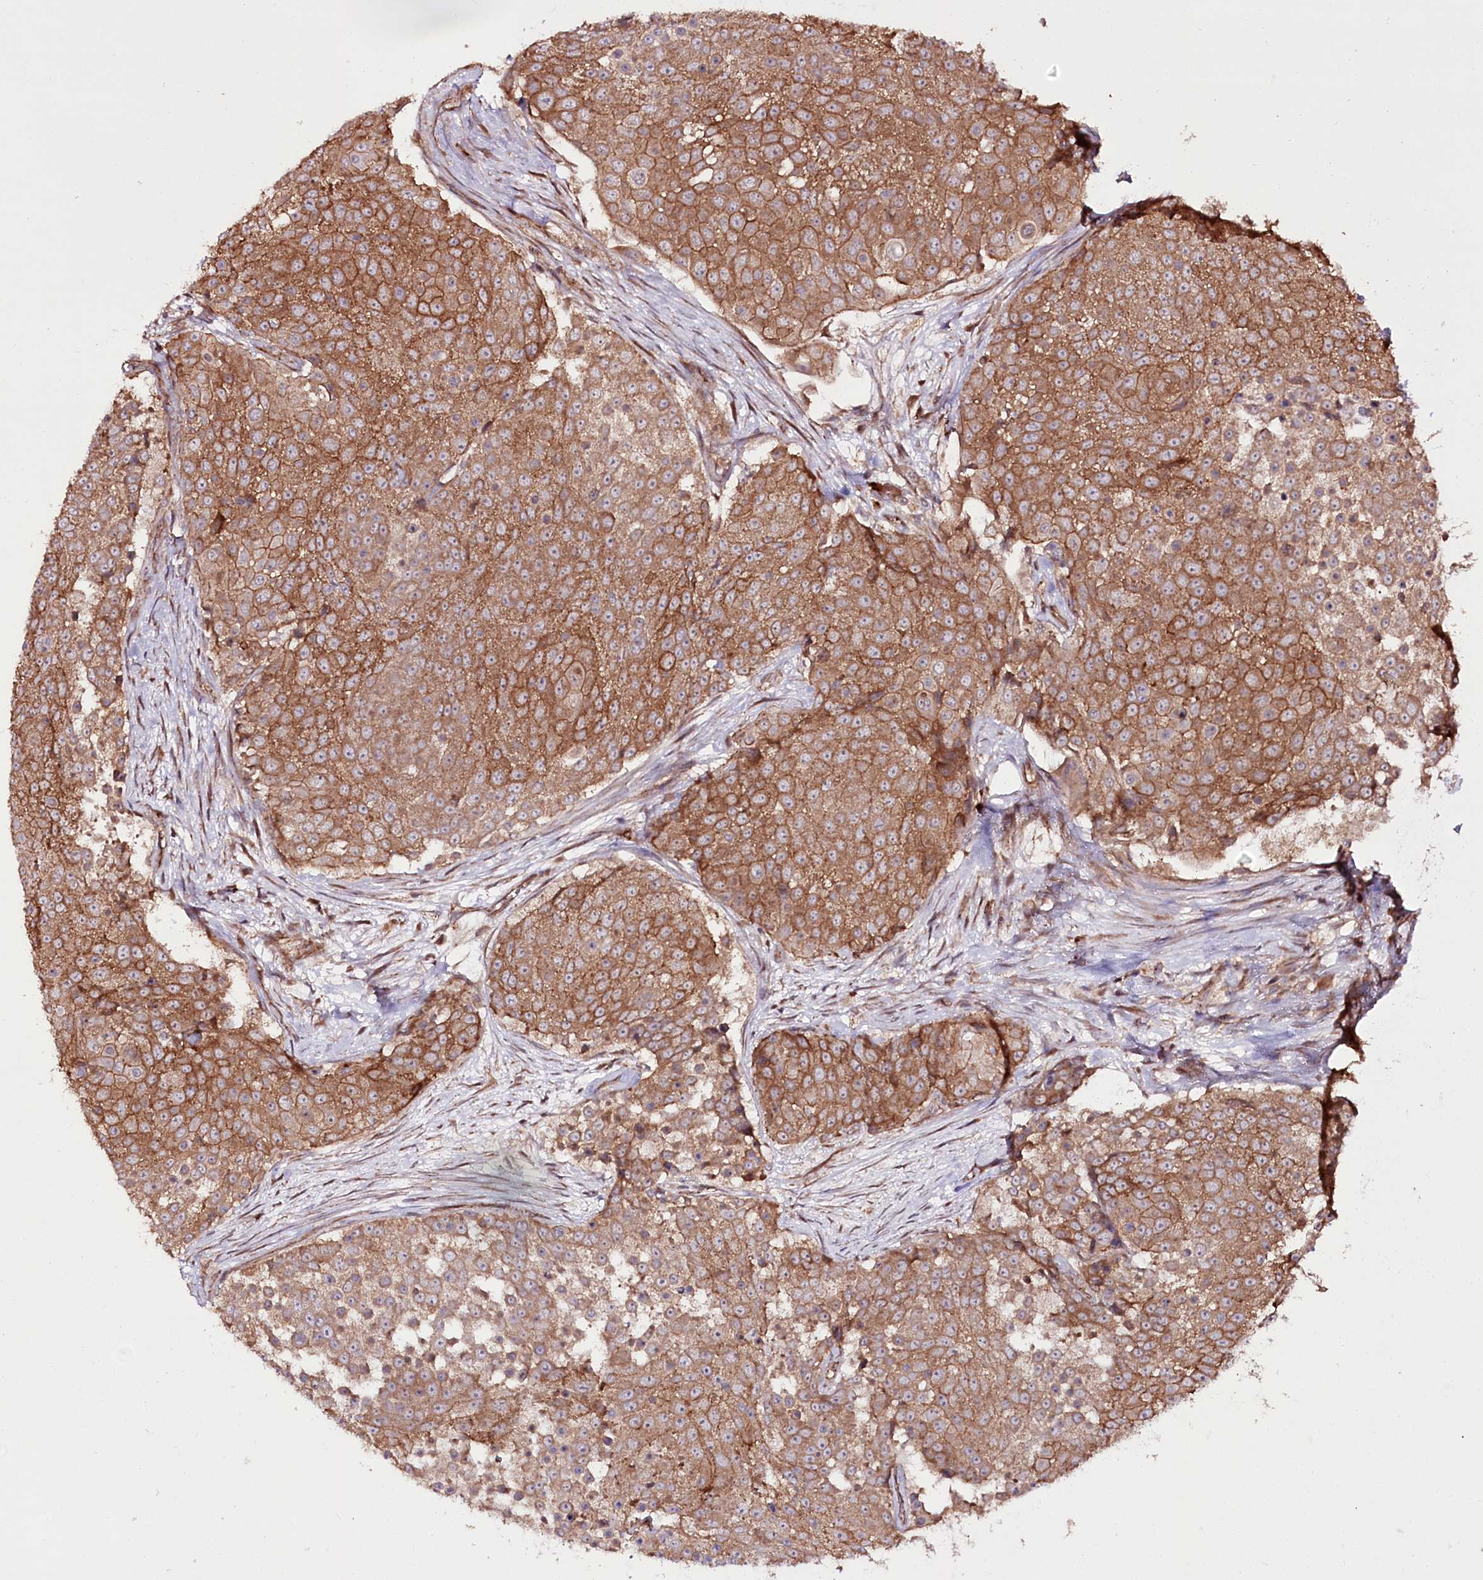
{"staining": {"intensity": "strong", "quantity": "25%-75%", "location": "cytoplasmic/membranous"}, "tissue": "urothelial cancer", "cell_type": "Tumor cells", "image_type": "cancer", "snomed": [{"axis": "morphology", "description": "Urothelial carcinoma, High grade"}, {"axis": "topography", "description": "Urinary bladder"}], "caption": "The micrograph displays immunohistochemical staining of urothelial carcinoma (high-grade). There is strong cytoplasmic/membranous positivity is present in approximately 25%-75% of tumor cells.", "gene": "DHX29", "patient": {"sex": "female", "age": 63}}